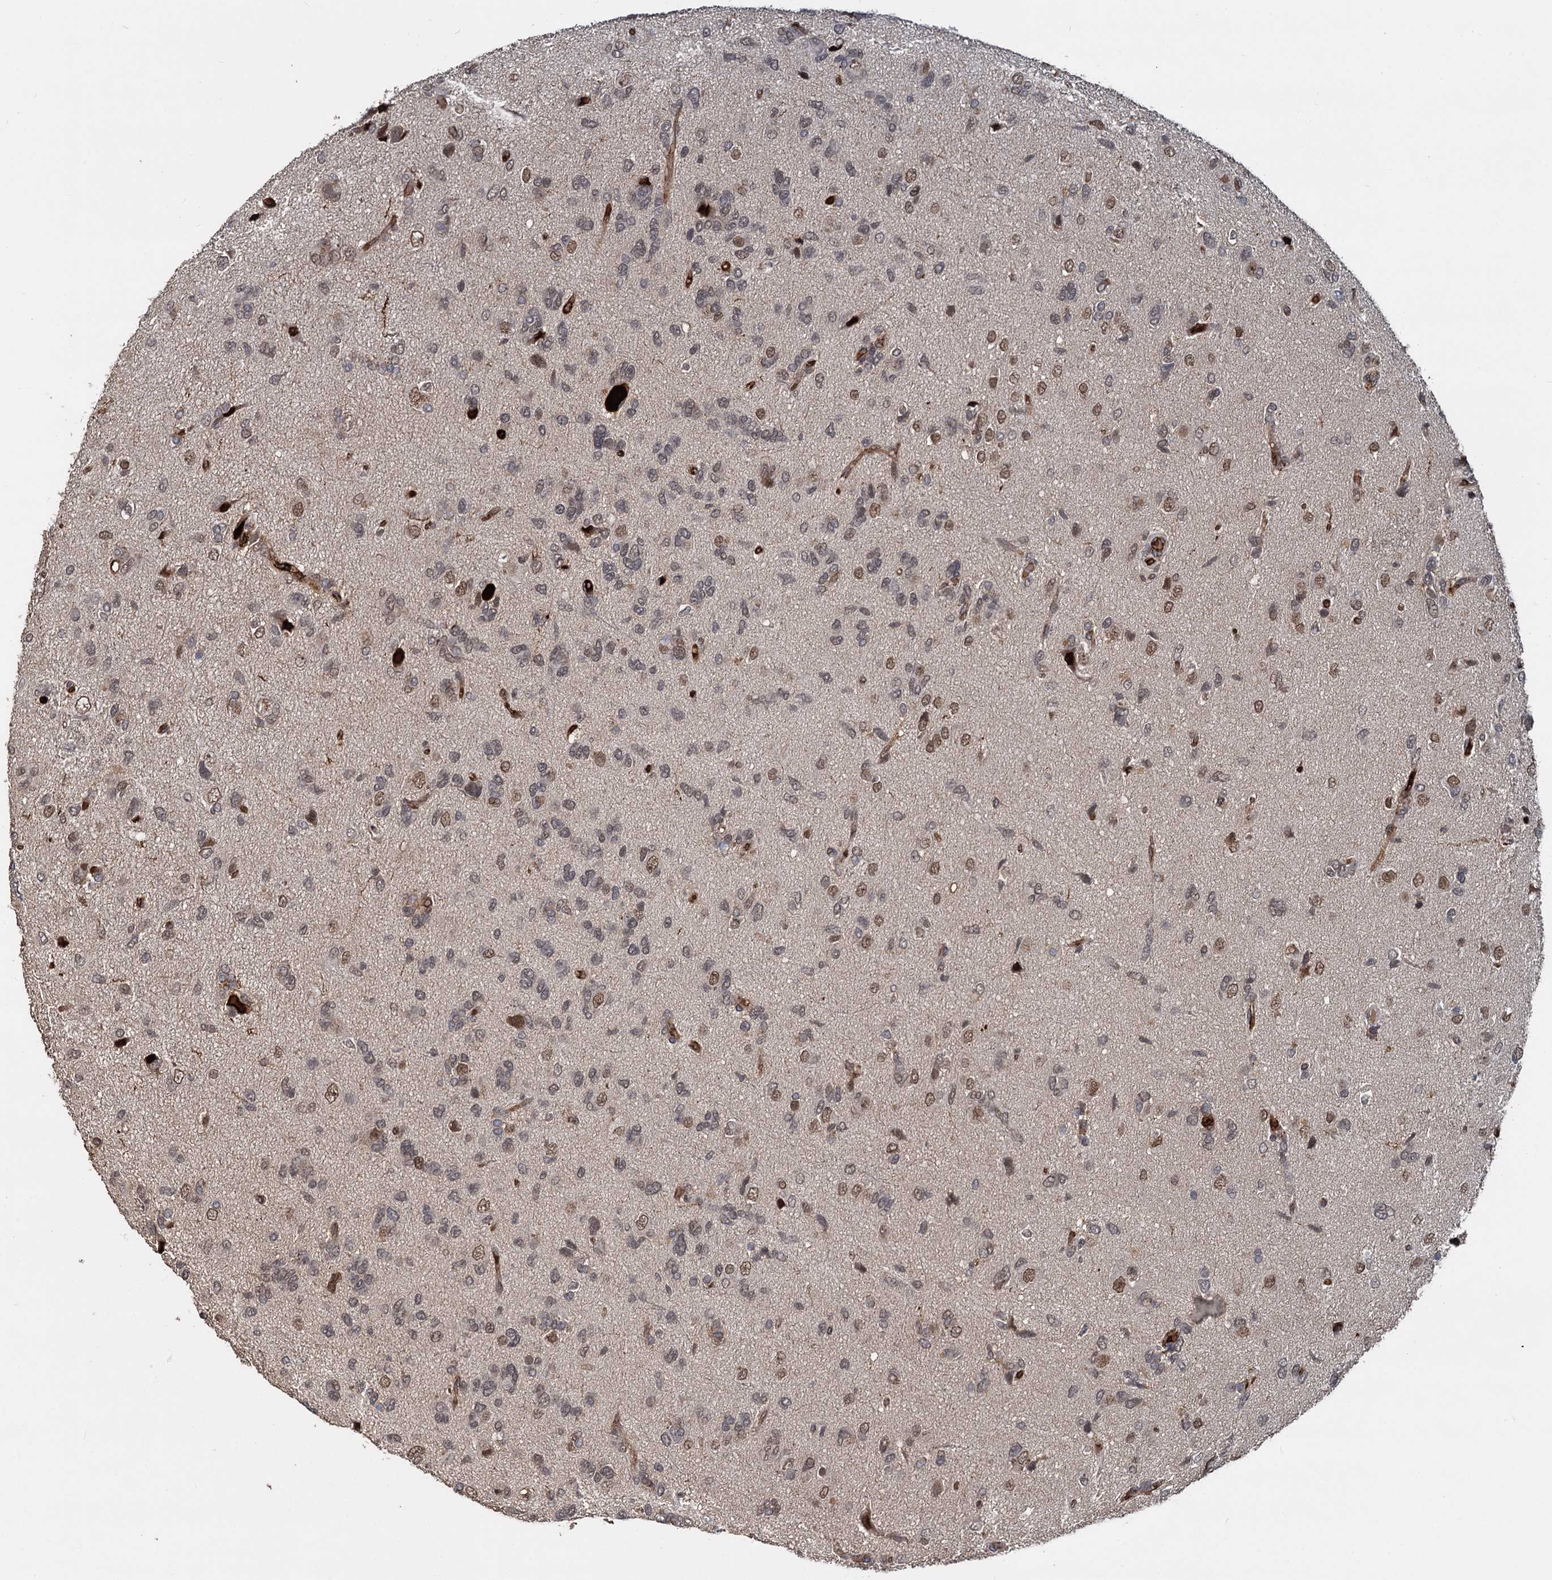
{"staining": {"intensity": "weak", "quantity": "25%-75%", "location": "nuclear"}, "tissue": "glioma", "cell_type": "Tumor cells", "image_type": "cancer", "snomed": [{"axis": "morphology", "description": "Glioma, malignant, High grade"}, {"axis": "topography", "description": "Brain"}], "caption": "Weak nuclear positivity is present in approximately 25%-75% of tumor cells in glioma.", "gene": "FANCI", "patient": {"sex": "female", "age": 59}}